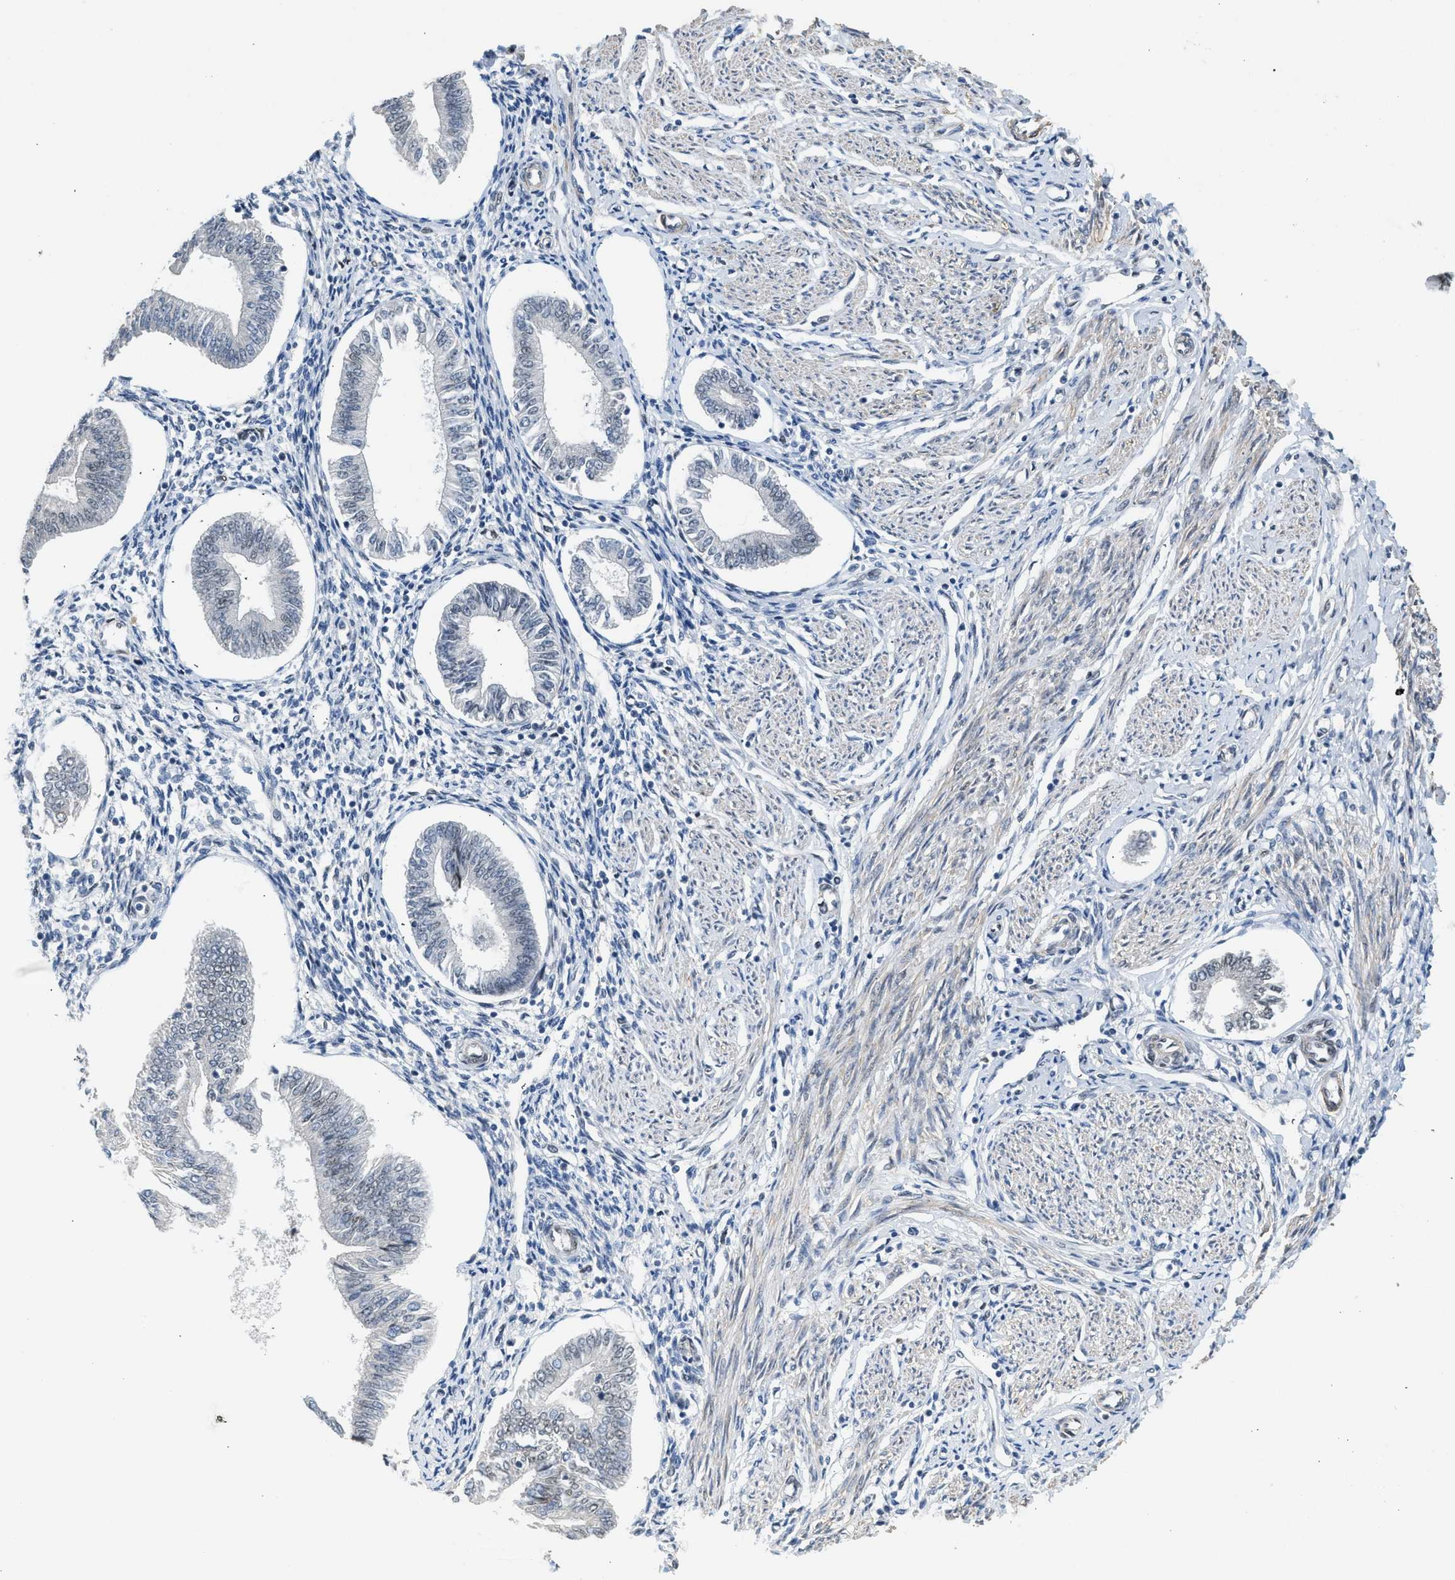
{"staining": {"intensity": "strong", "quantity": "25%-75%", "location": "nuclear"}, "tissue": "endometrium", "cell_type": "Cells in endometrial stroma", "image_type": "normal", "snomed": [{"axis": "morphology", "description": "Normal tissue, NOS"}, {"axis": "topography", "description": "Endometrium"}], "caption": "High-magnification brightfield microscopy of benign endometrium stained with DAB (3,3'-diaminobenzidine) (brown) and counterstained with hematoxylin (blue). cells in endometrial stroma exhibit strong nuclear expression is identified in about25%-75% of cells. (brown staining indicates protein expression, while blue staining denotes nuclei).", "gene": "ZBTB20", "patient": {"sex": "female", "age": 50}}